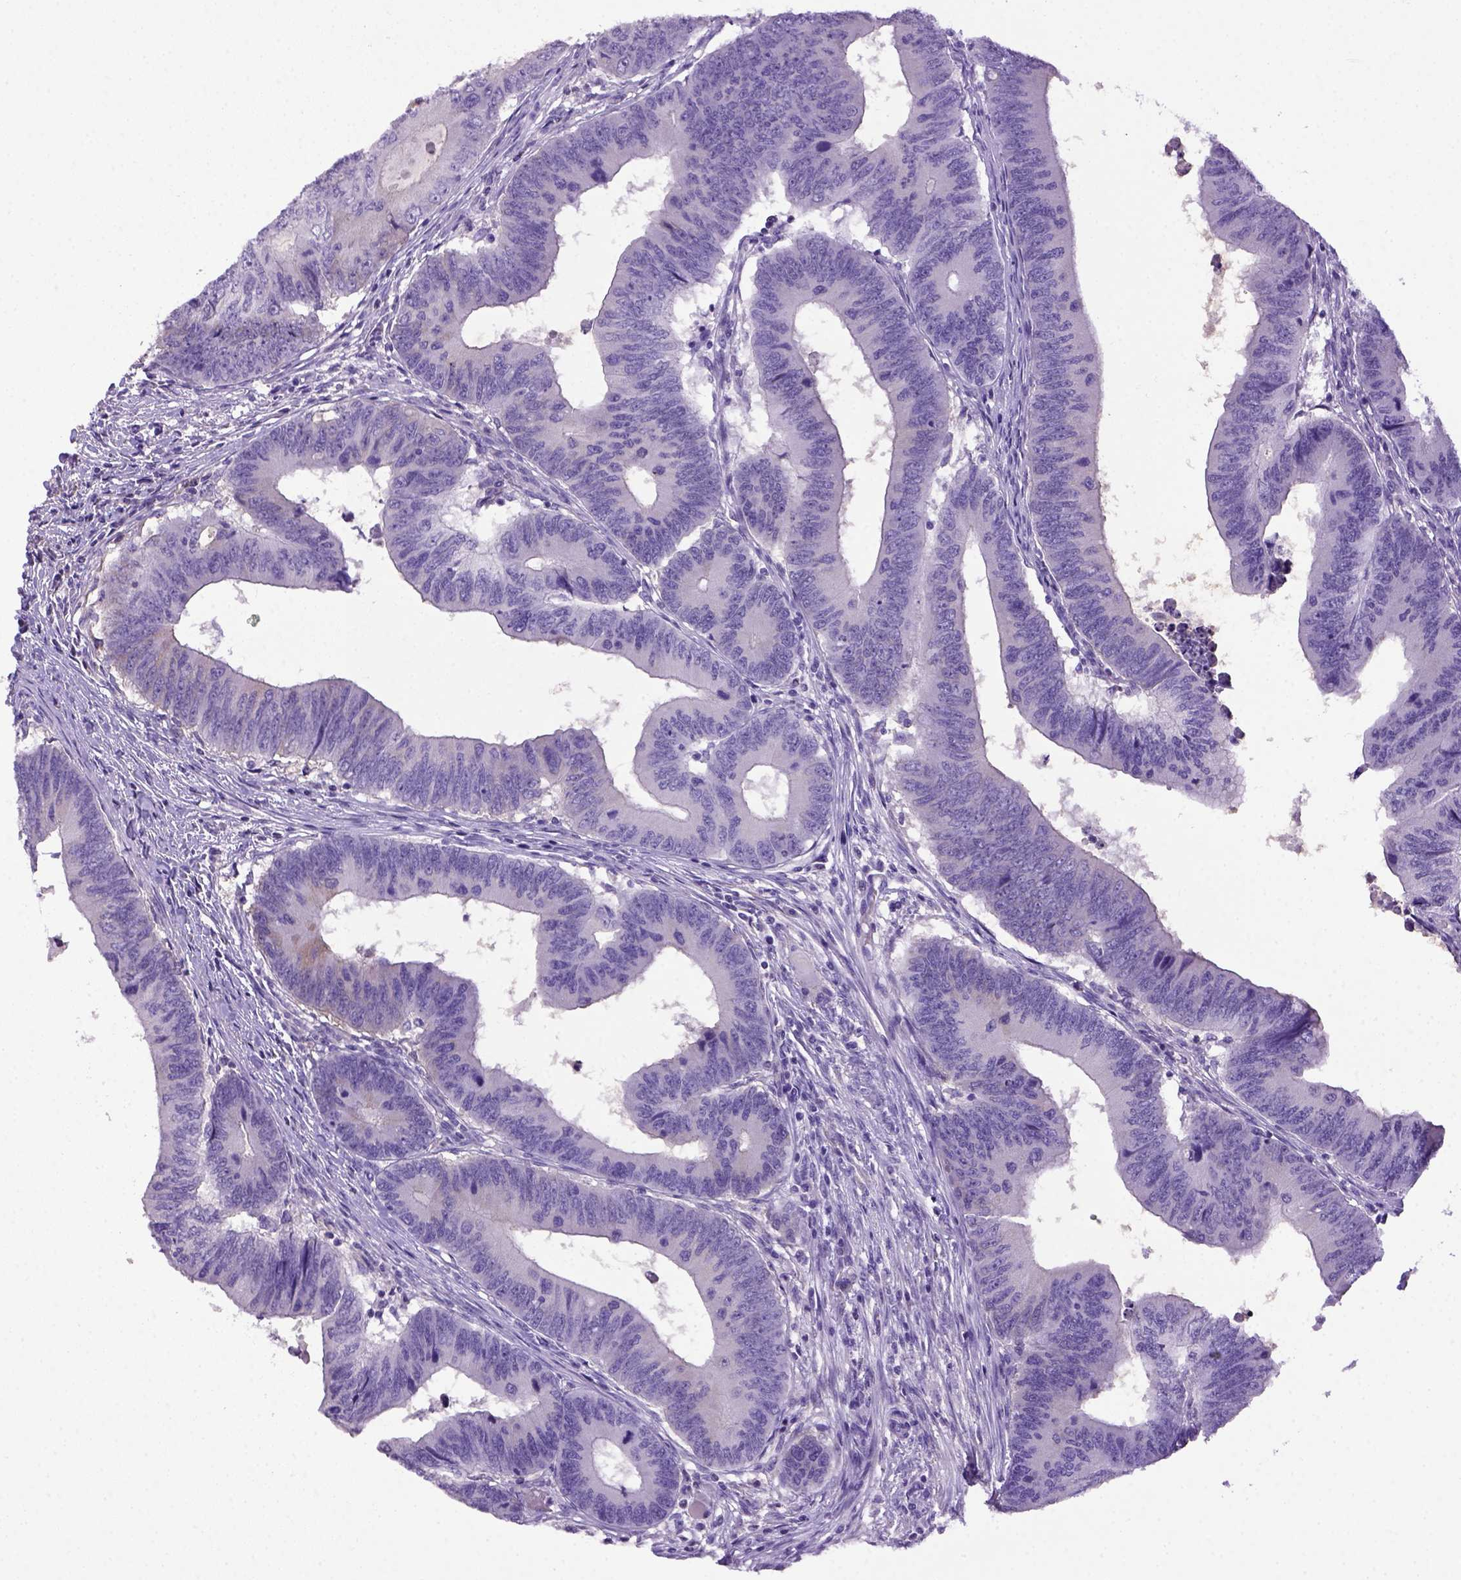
{"staining": {"intensity": "negative", "quantity": "none", "location": "none"}, "tissue": "colorectal cancer", "cell_type": "Tumor cells", "image_type": "cancer", "snomed": [{"axis": "morphology", "description": "Adenocarcinoma, NOS"}, {"axis": "topography", "description": "Colon"}], "caption": "Immunohistochemistry histopathology image of neoplastic tissue: adenocarcinoma (colorectal) stained with DAB (3,3'-diaminobenzidine) shows no significant protein staining in tumor cells.", "gene": "ITIH4", "patient": {"sex": "male", "age": 53}}